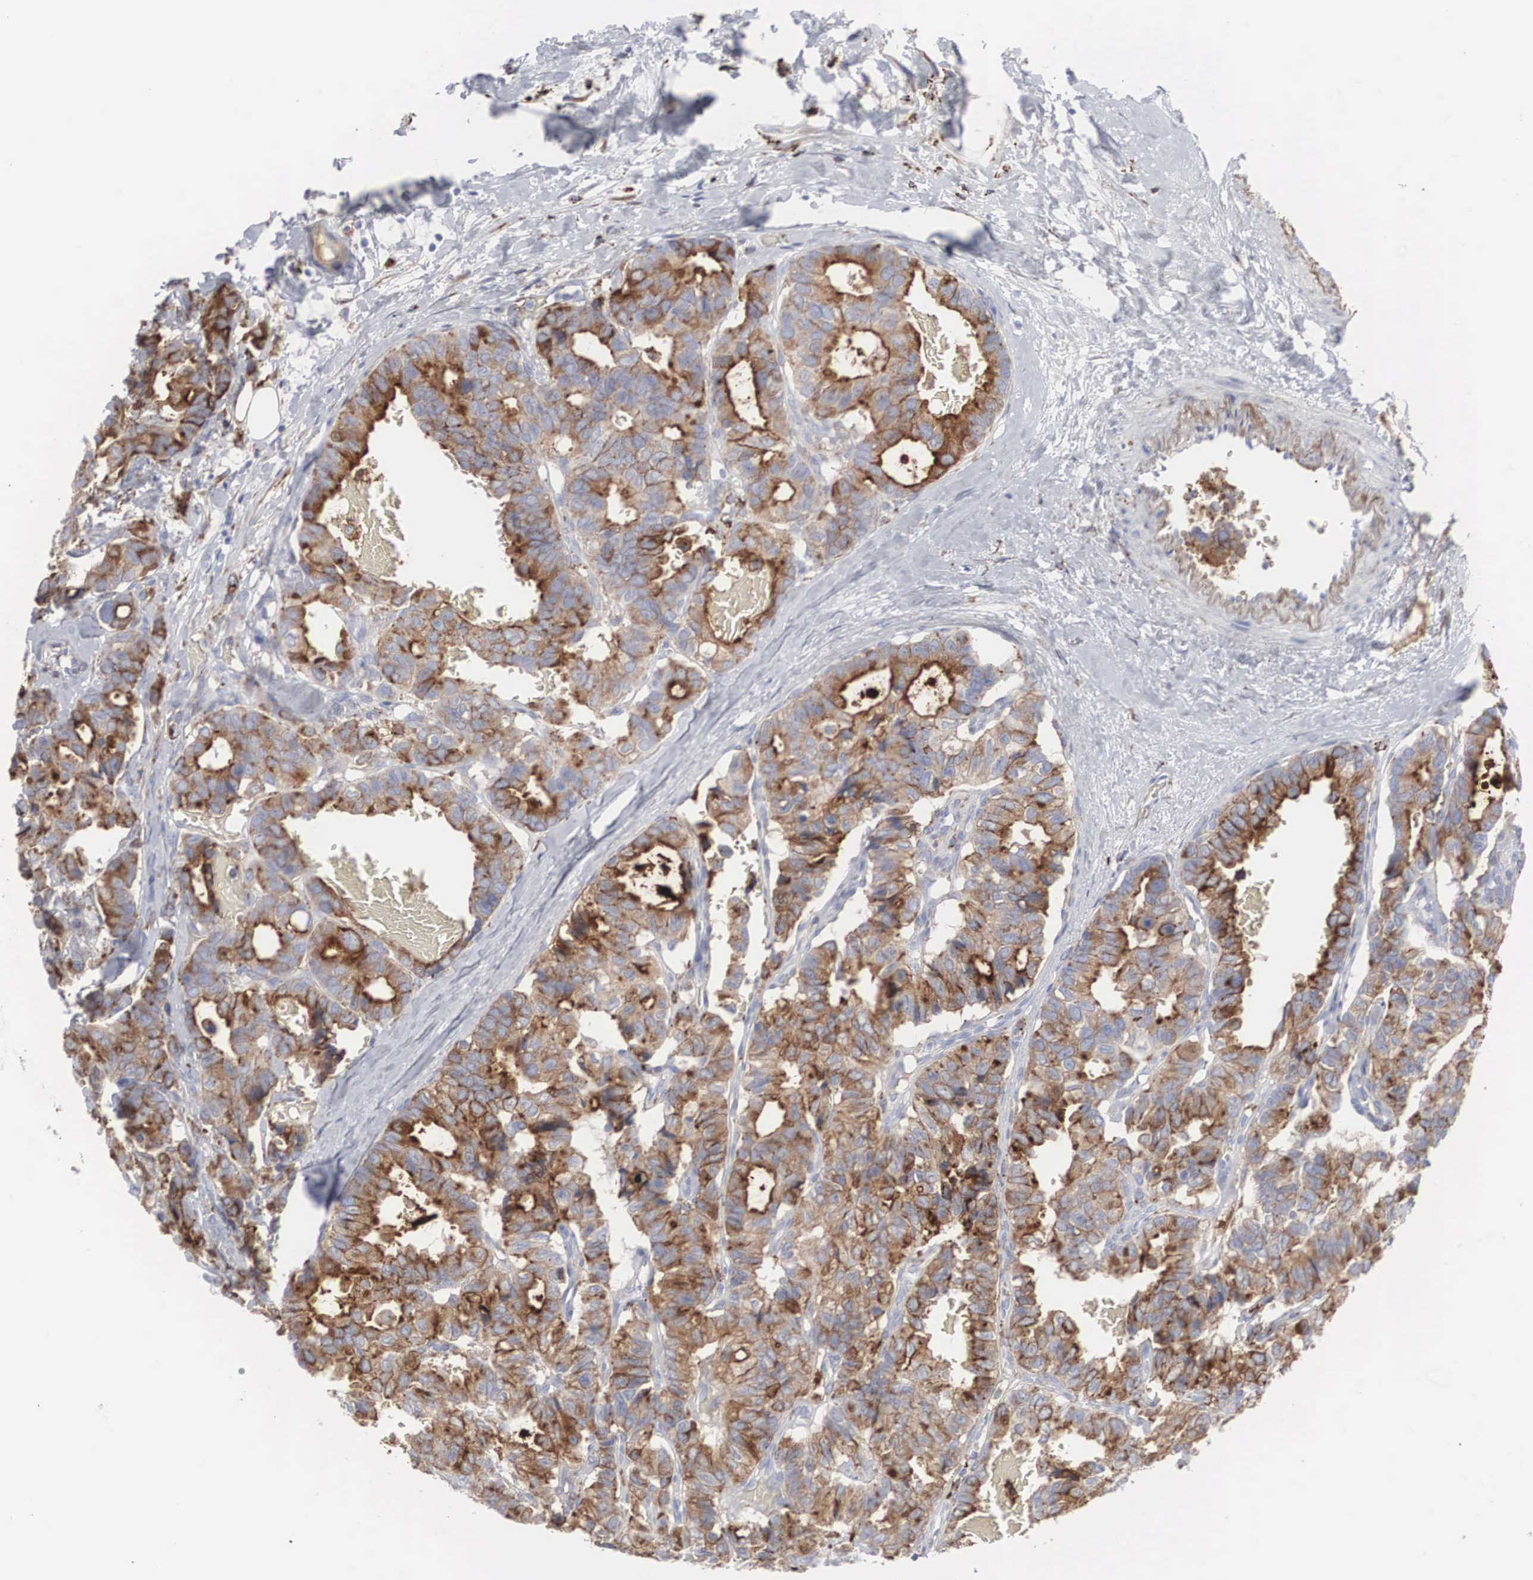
{"staining": {"intensity": "moderate", "quantity": ">75%", "location": "cytoplasmic/membranous"}, "tissue": "breast cancer", "cell_type": "Tumor cells", "image_type": "cancer", "snomed": [{"axis": "morphology", "description": "Duct carcinoma"}, {"axis": "topography", "description": "Breast"}], "caption": "There is medium levels of moderate cytoplasmic/membranous staining in tumor cells of breast cancer (invasive ductal carcinoma), as demonstrated by immunohistochemical staining (brown color).", "gene": "LGALS3BP", "patient": {"sex": "female", "age": 69}}